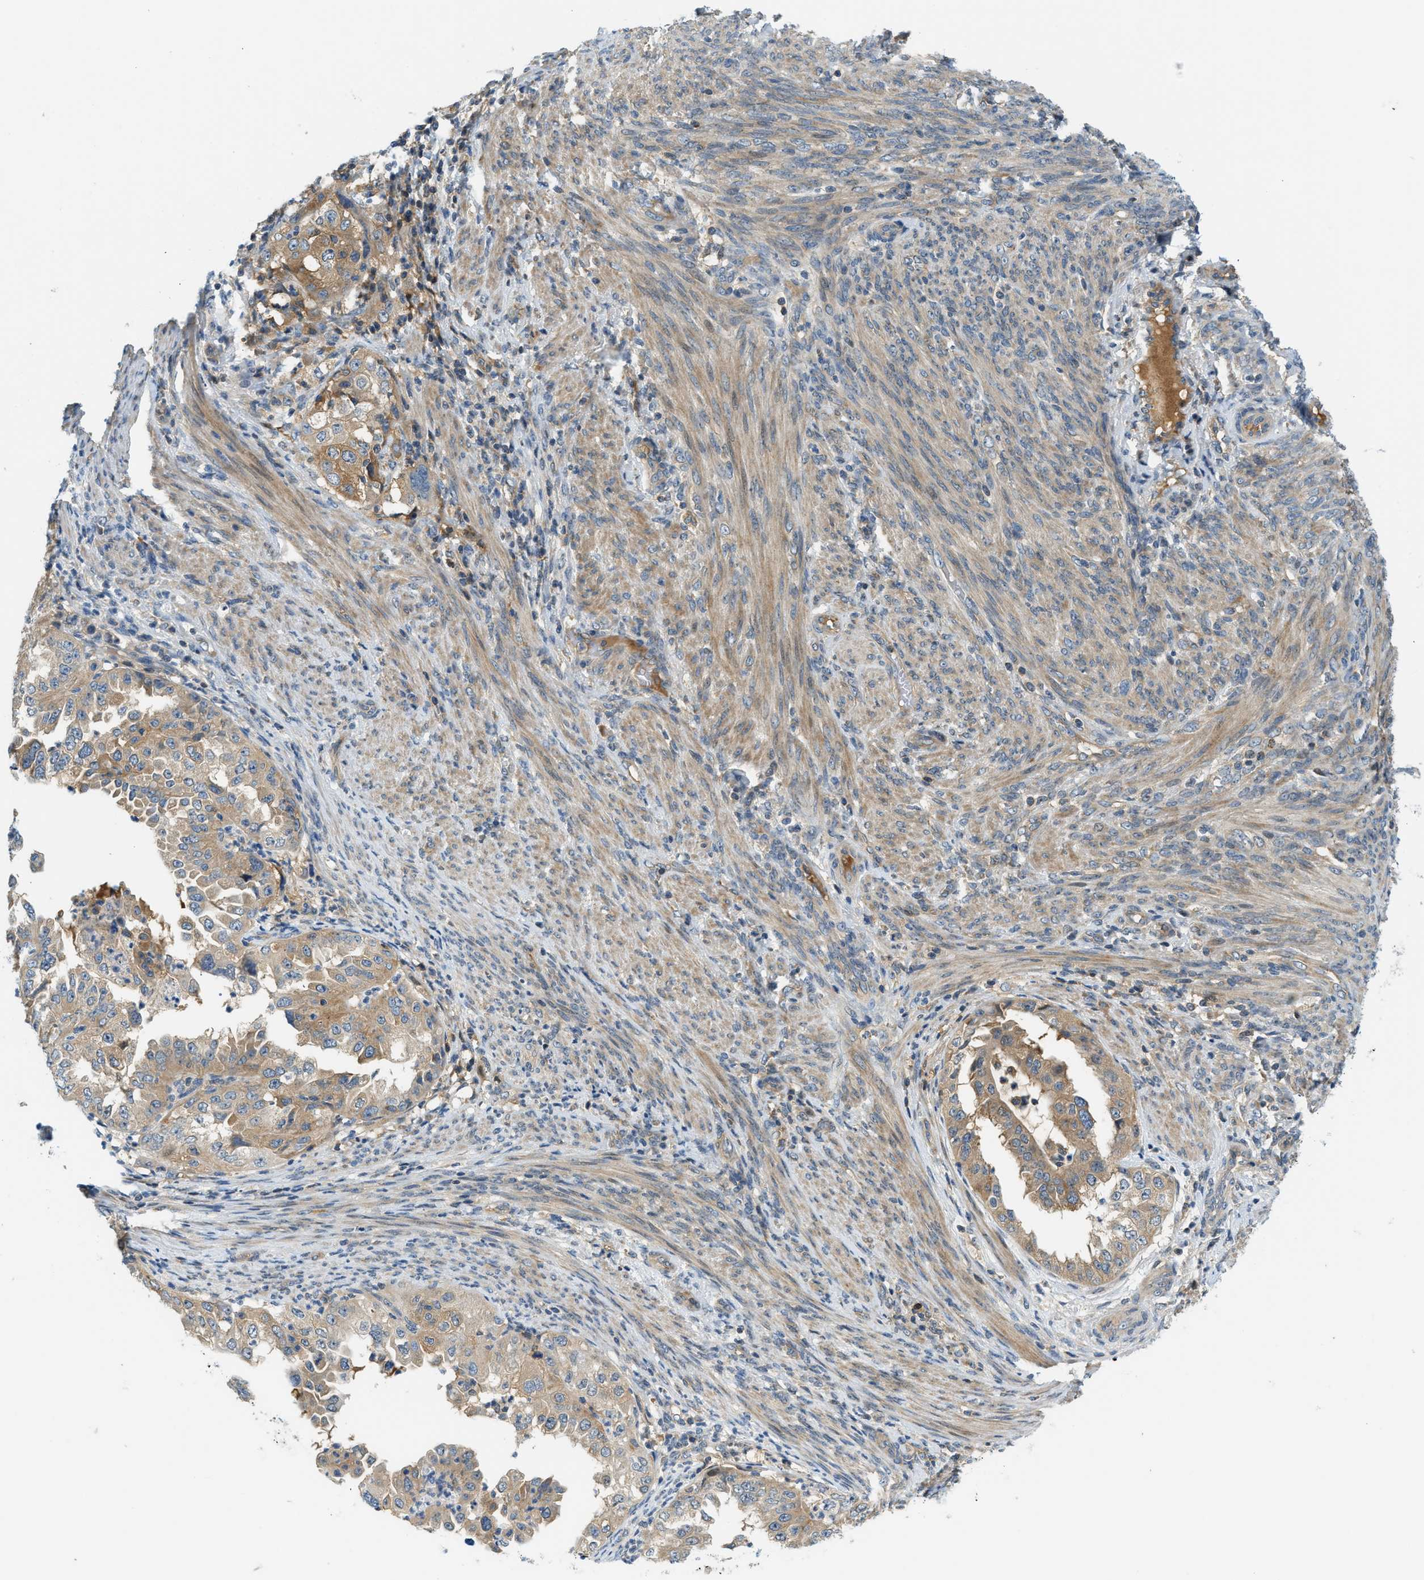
{"staining": {"intensity": "moderate", "quantity": ">75%", "location": "cytoplasmic/membranous"}, "tissue": "endometrial cancer", "cell_type": "Tumor cells", "image_type": "cancer", "snomed": [{"axis": "morphology", "description": "Adenocarcinoma, NOS"}, {"axis": "topography", "description": "Endometrium"}], "caption": "Immunohistochemistry image of human adenocarcinoma (endometrial) stained for a protein (brown), which displays medium levels of moderate cytoplasmic/membranous expression in approximately >75% of tumor cells.", "gene": "KCNK1", "patient": {"sex": "female", "age": 85}}